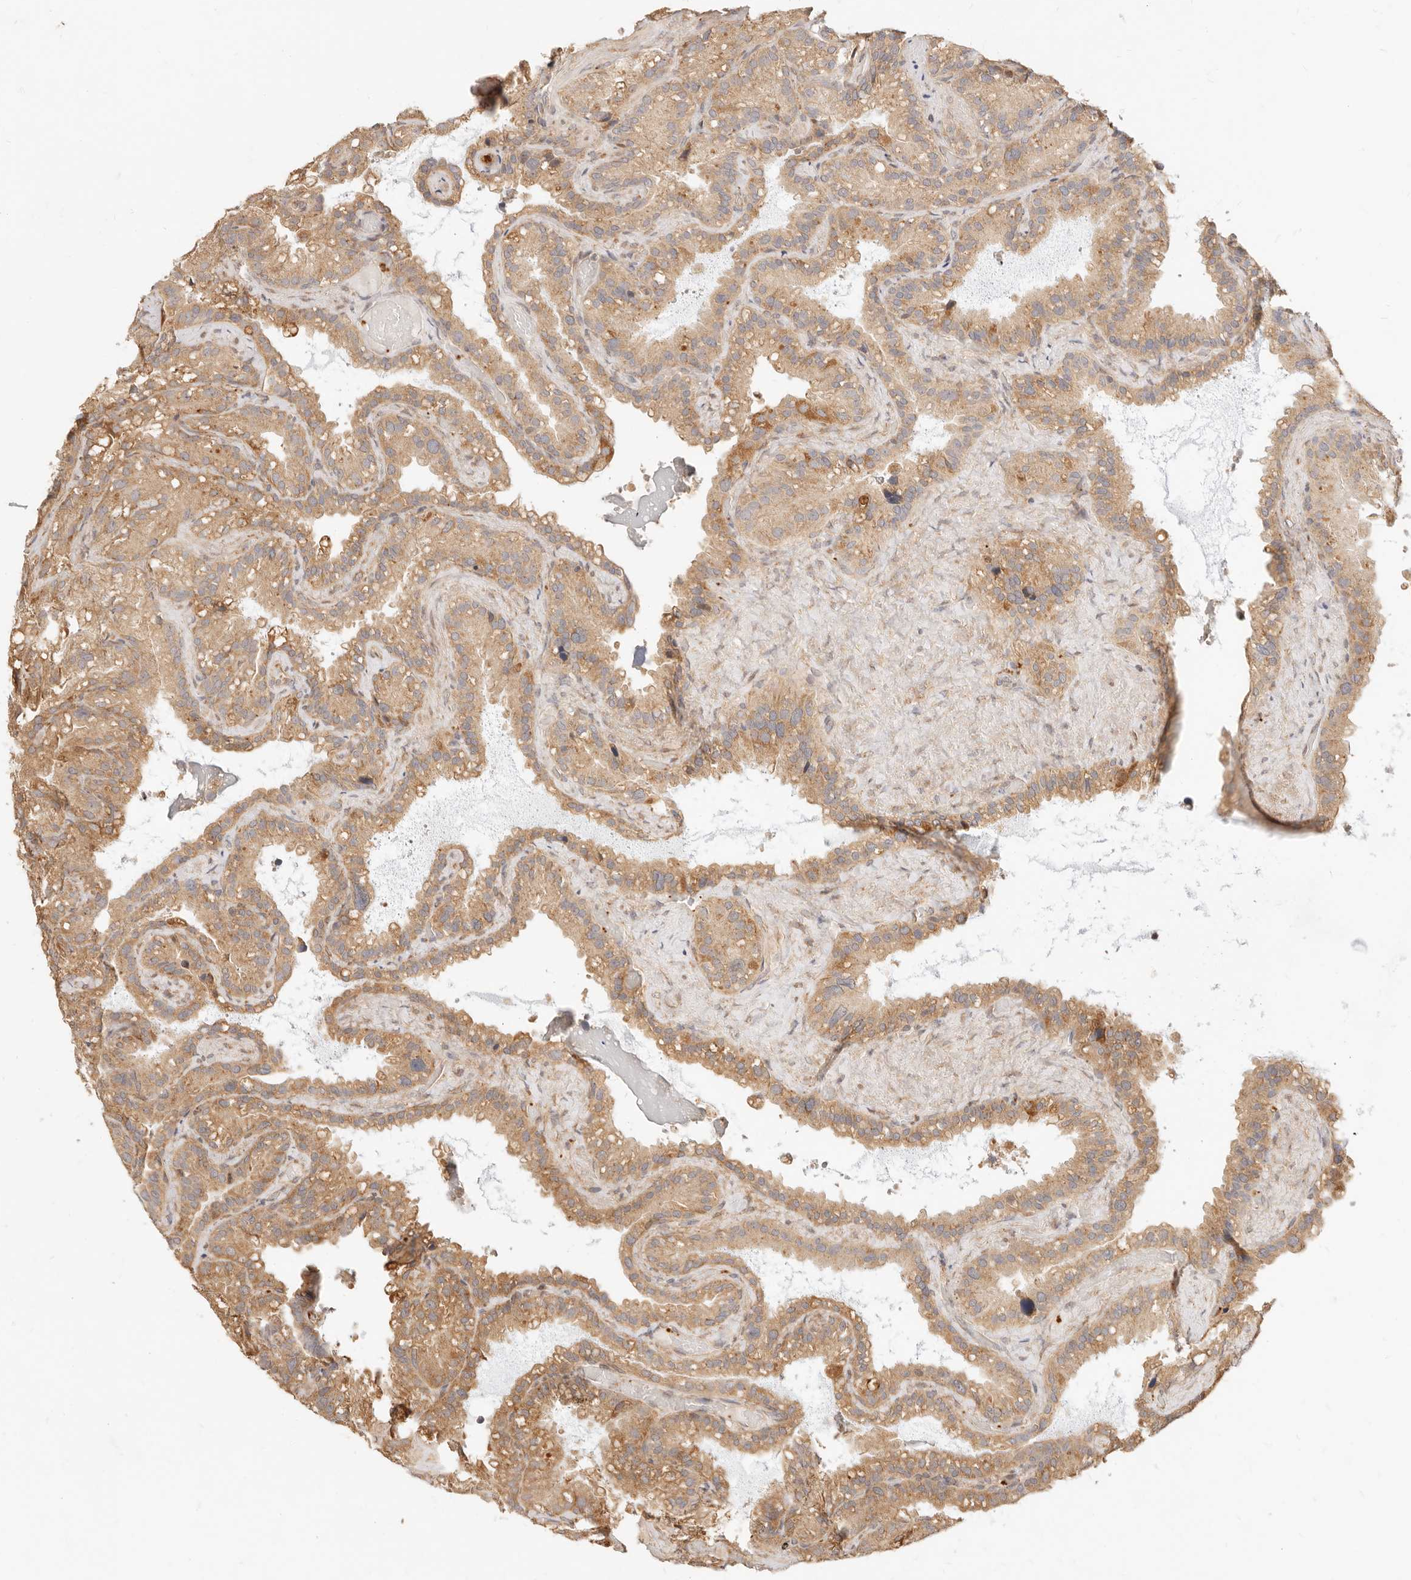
{"staining": {"intensity": "moderate", "quantity": ">75%", "location": "cytoplasmic/membranous"}, "tissue": "seminal vesicle", "cell_type": "Glandular cells", "image_type": "normal", "snomed": [{"axis": "morphology", "description": "Normal tissue, NOS"}, {"axis": "topography", "description": "Prostate"}, {"axis": "topography", "description": "Seminal veicle"}], "caption": "Immunohistochemistry of unremarkable human seminal vesicle displays medium levels of moderate cytoplasmic/membranous staining in about >75% of glandular cells.", "gene": "UBXN10", "patient": {"sex": "male", "age": 68}}